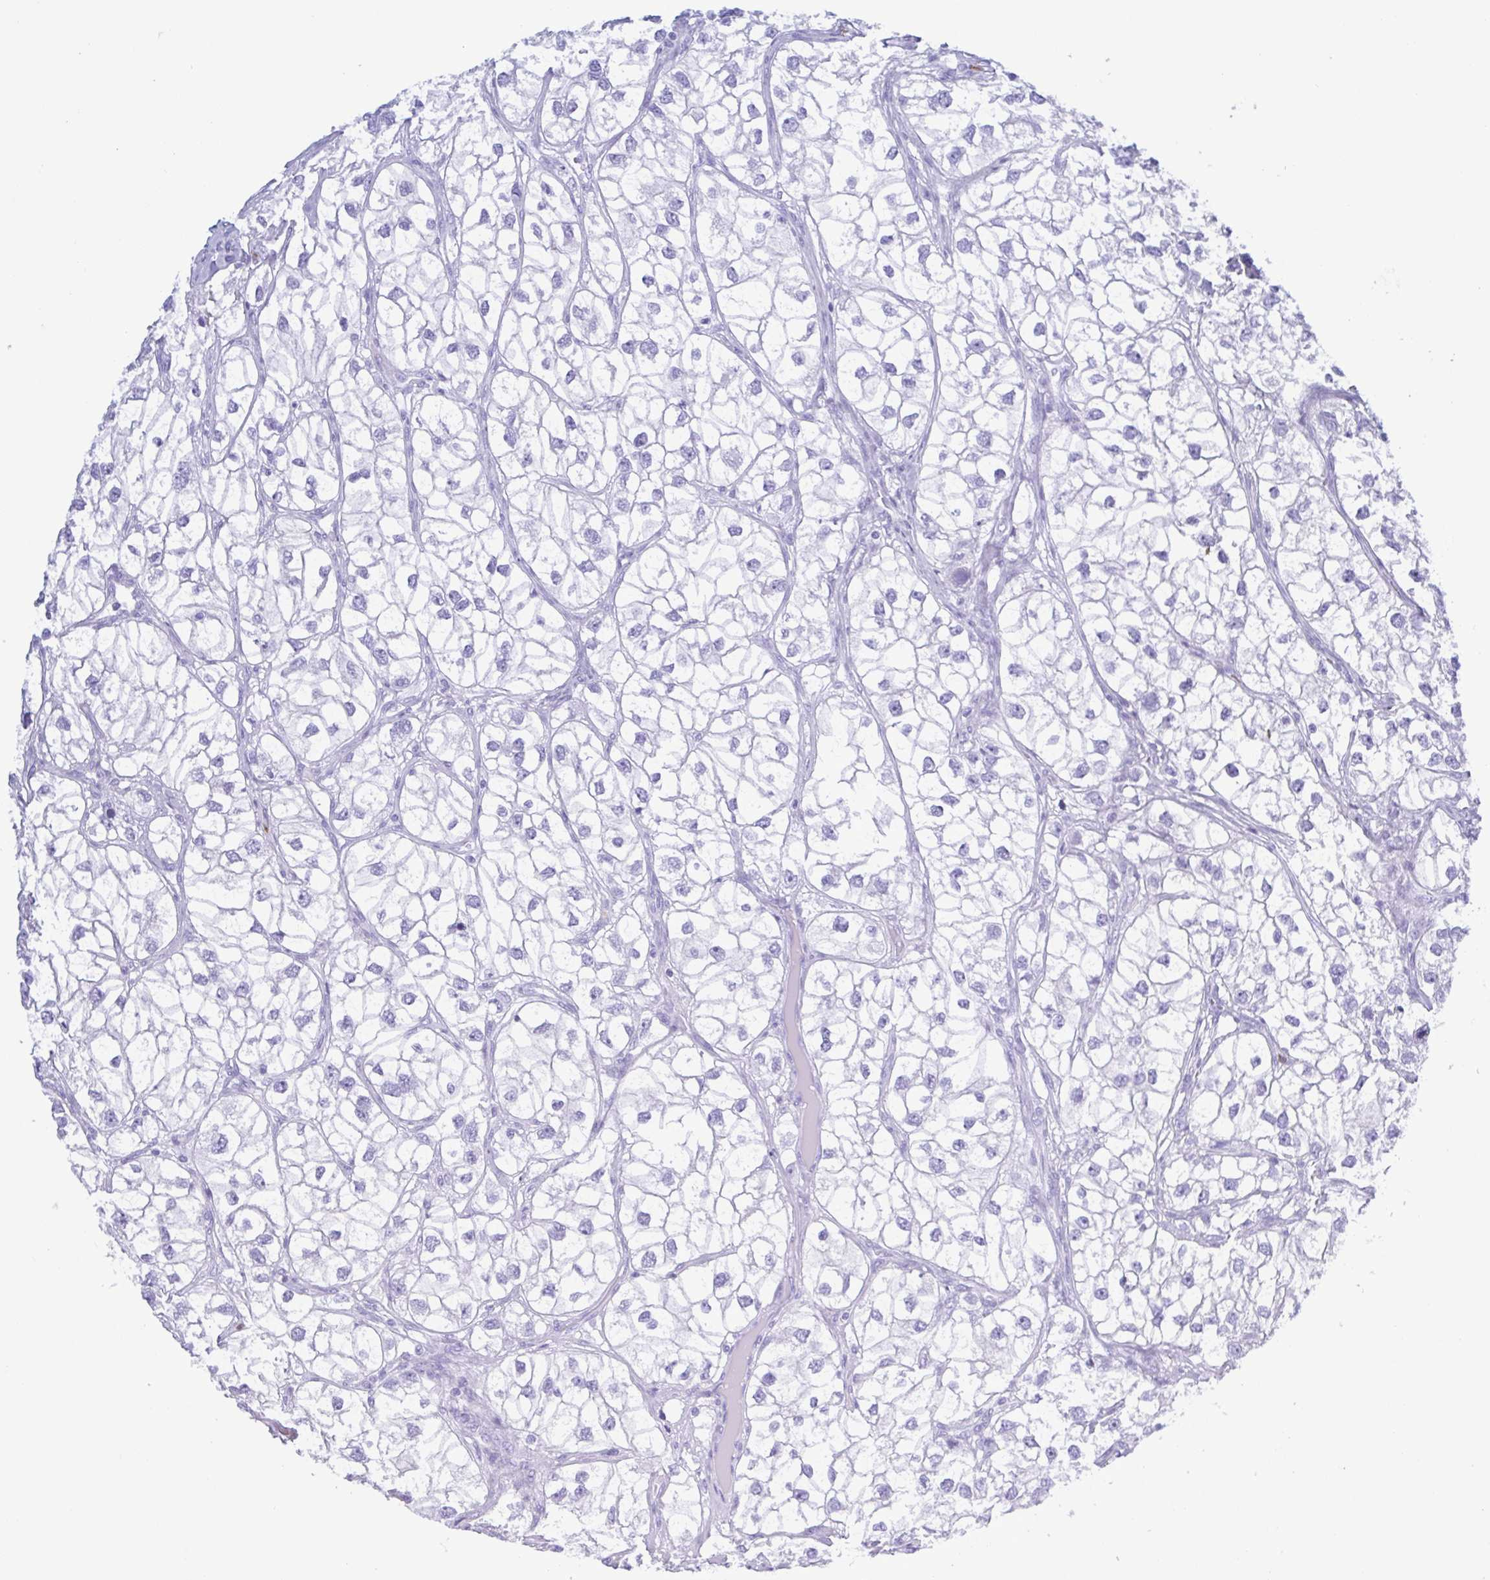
{"staining": {"intensity": "negative", "quantity": "none", "location": "none"}, "tissue": "renal cancer", "cell_type": "Tumor cells", "image_type": "cancer", "snomed": [{"axis": "morphology", "description": "Adenocarcinoma, NOS"}, {"axis": "topography", "description": "Kidney"}], "caption": "A micrograph of renal cancer (adenocarcinoma) stained for a protein displays no brown staining in tumor cells.", "gene": "LTF", "patient": {"sex": "male", "age": 59}}